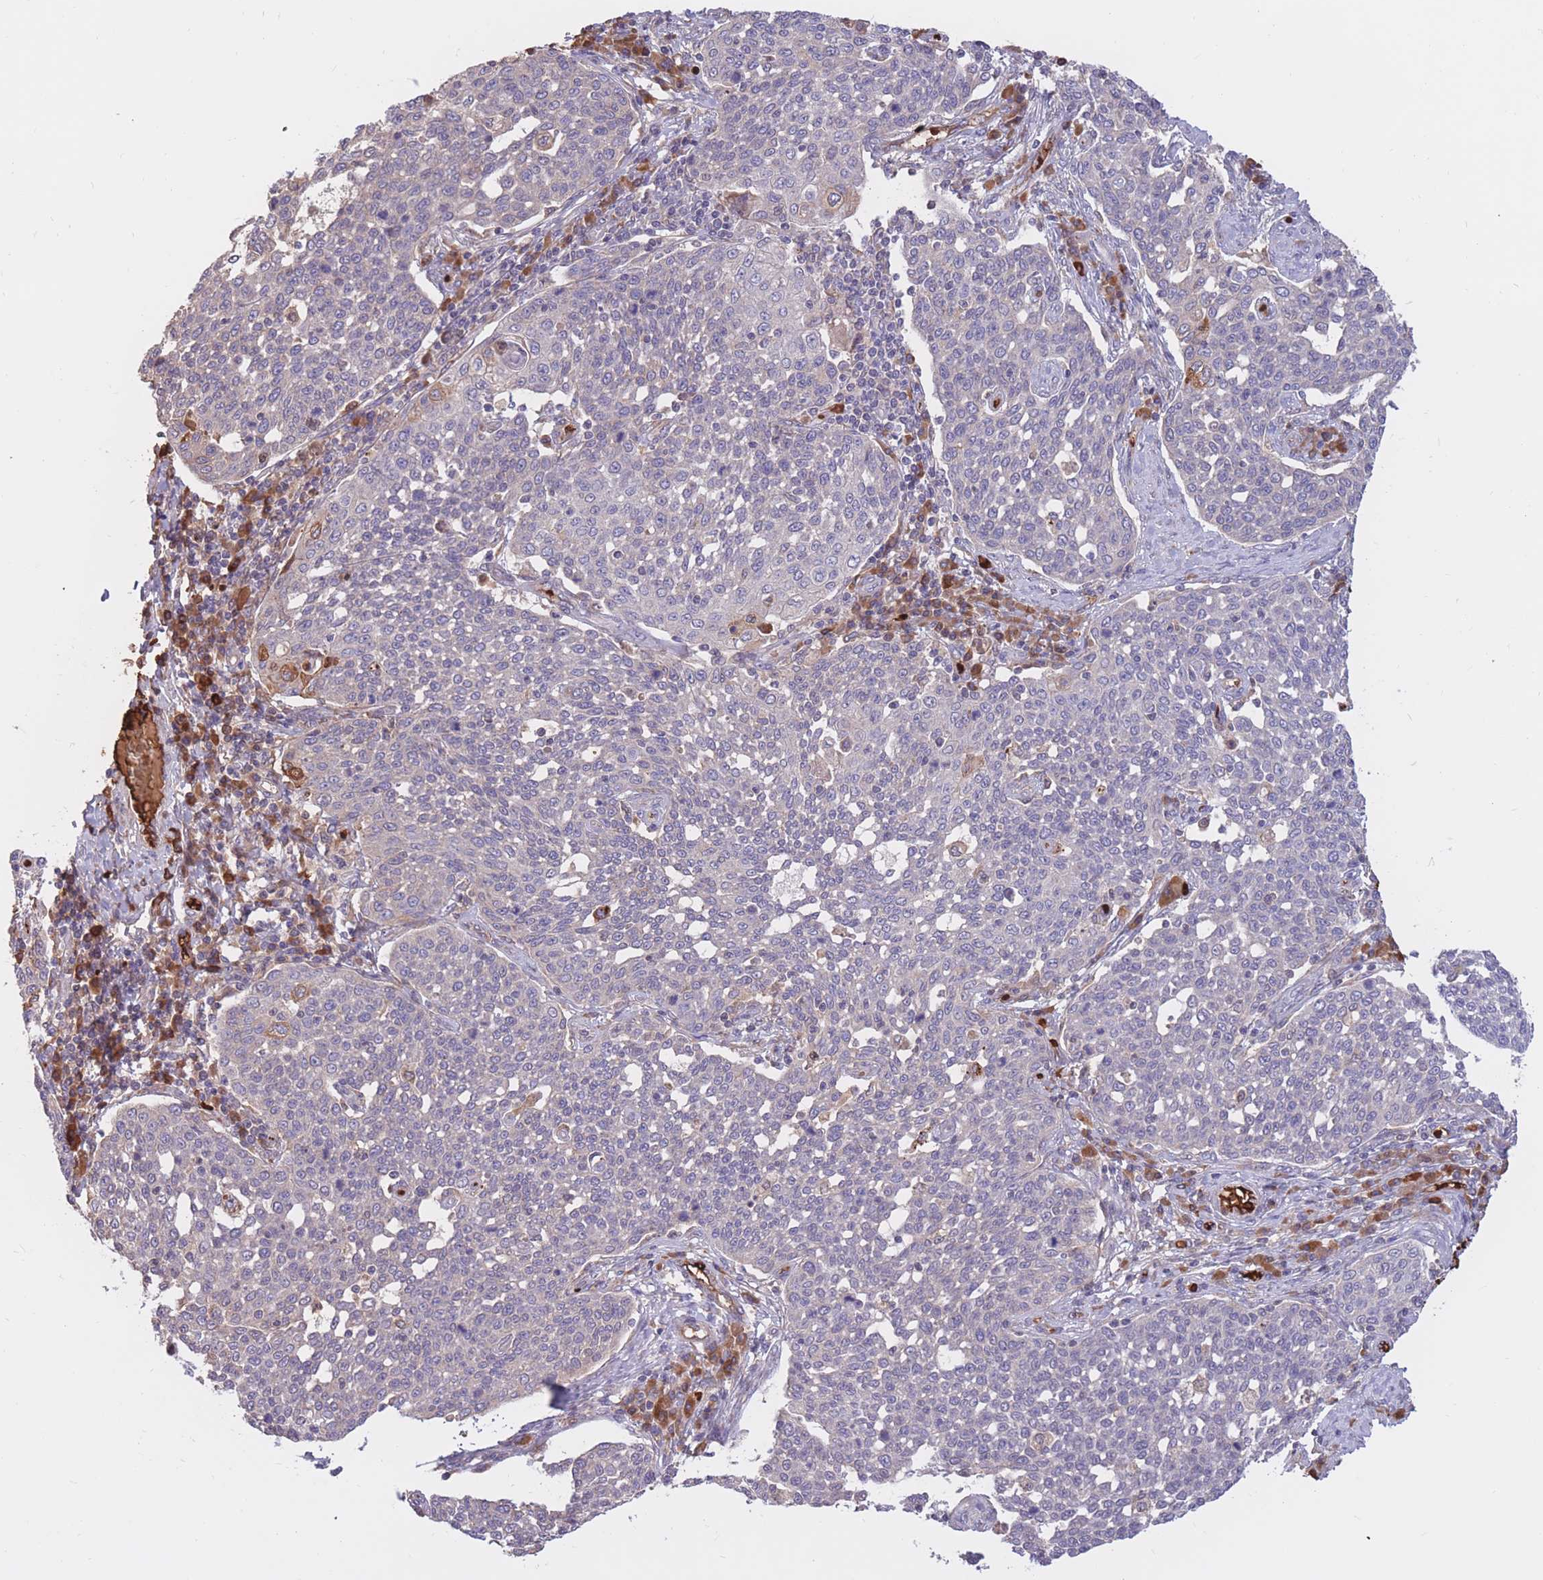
{"staining": {"intensity": "negative", "quantity": "none", "location": "none"}, "tissue": "cervical cancer", "cell_type": "Tumor cells", "image_type": "cancer", "snomed": [{"axis": "morphology", "description": "Squamous cell carcinoma, NOS"}, {"axis": "topography", "description": "Cervix"}], "caption": "Histopathology image shows no protein positivity in tumor cells of squamous cell carcinoma (cervical) tissue.", "gene": "ATP10D", "patient": {"sex": "female", "age": 34}}